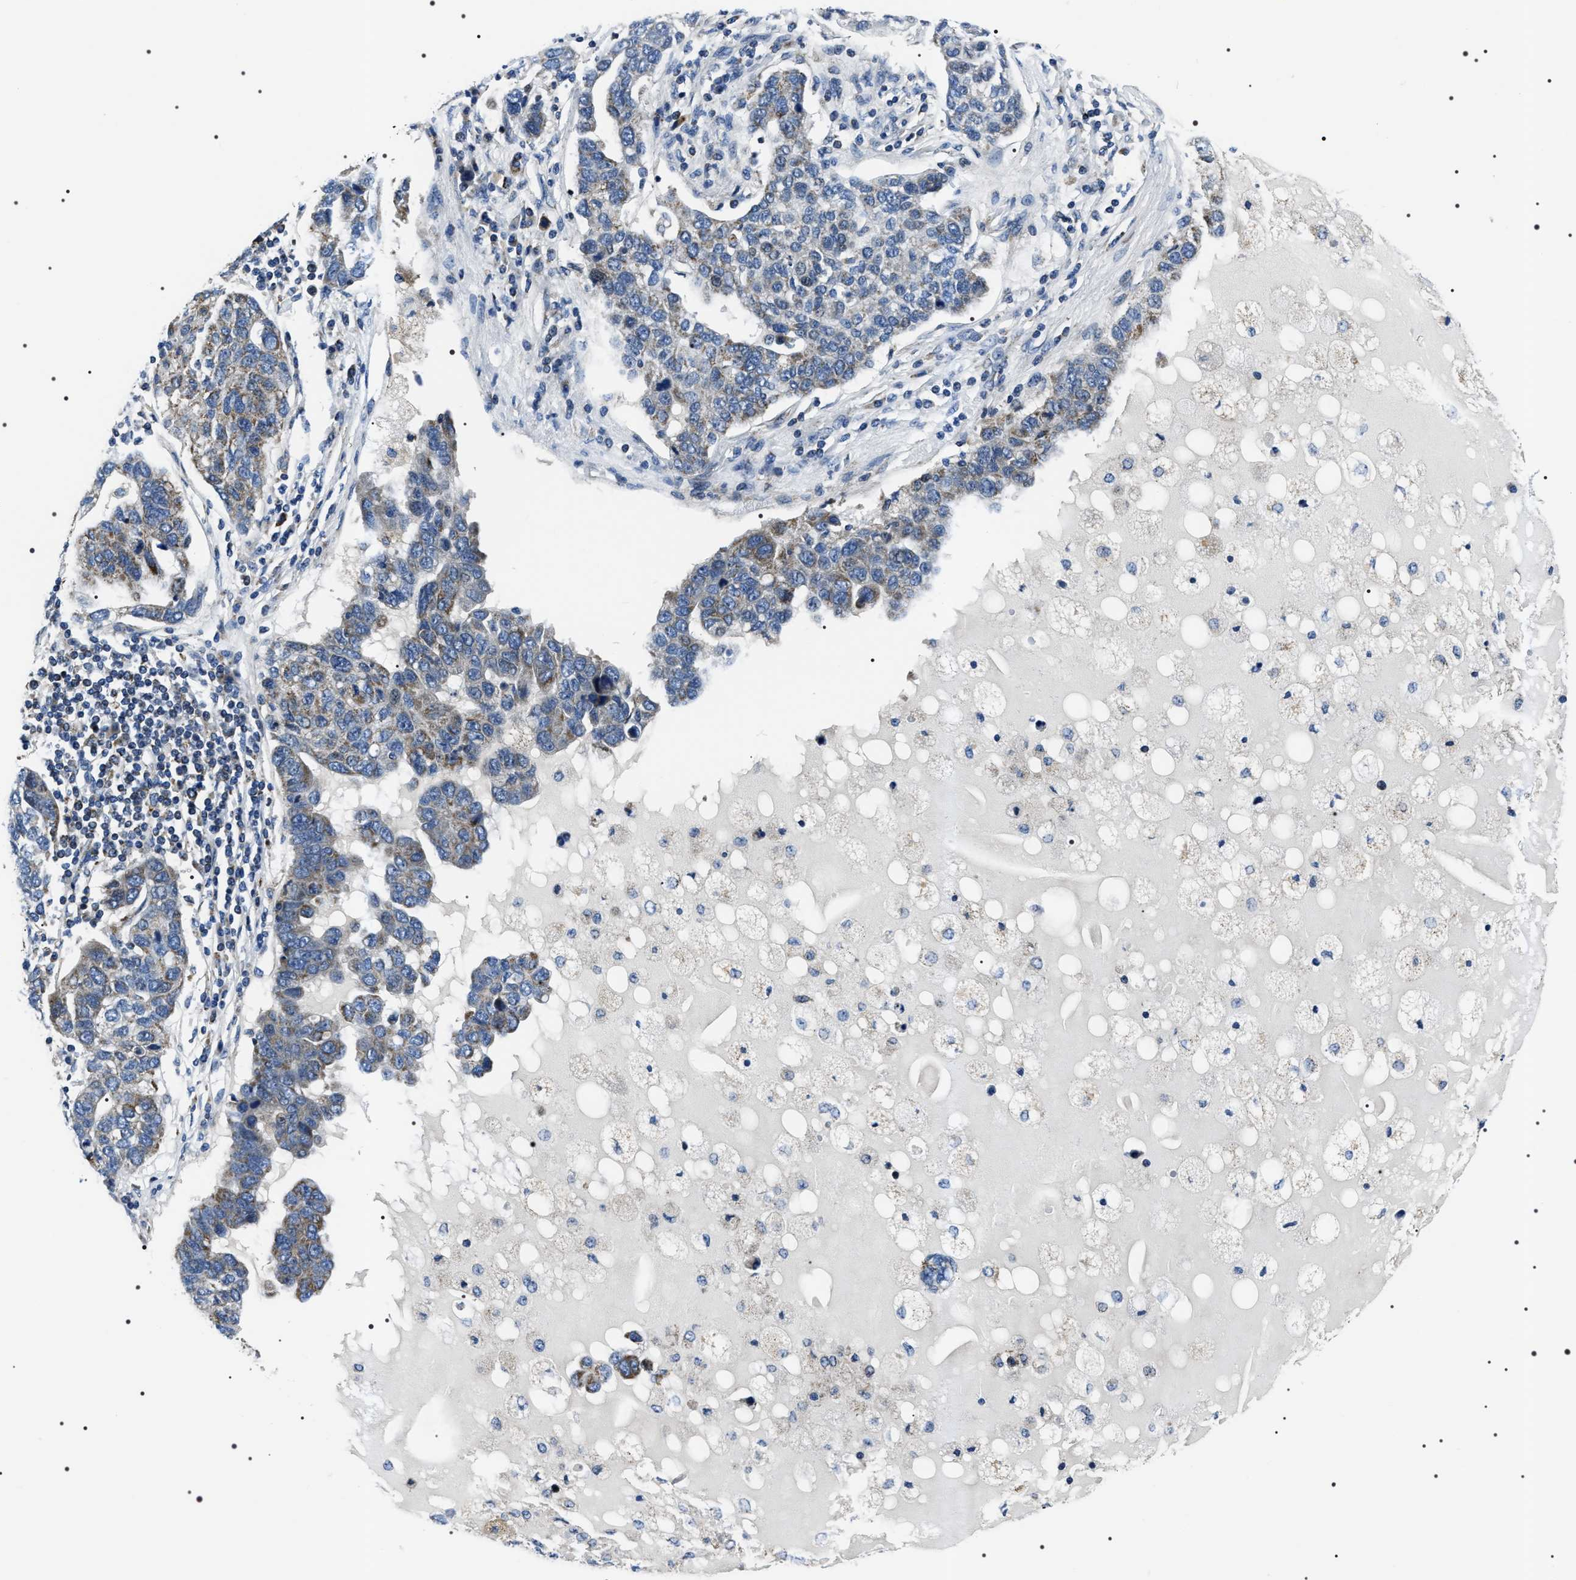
{"staining": {"intensity": "weak", "quantity": "25%-75%", "location": "cytoplasmic/membranous"}, "tissue": "pancreatic cancer", "cell_type": "Tumor cells", "image_type": "cancer", "snomed": [{"axis": "morphology", "description": "Adenocarcinoma, NOS"}, {"axis": "topography", "description": "Pancreas"}], "caption": "Brown immunohistochemical staining in pancreatic cancer (adenocarcinoma) displays weak cytoplasmic/membranous positivity in approximately 25%-75% of tumor cells.", "gene": "NTMT1", "patient": {"sex": "female", "age": 61}}